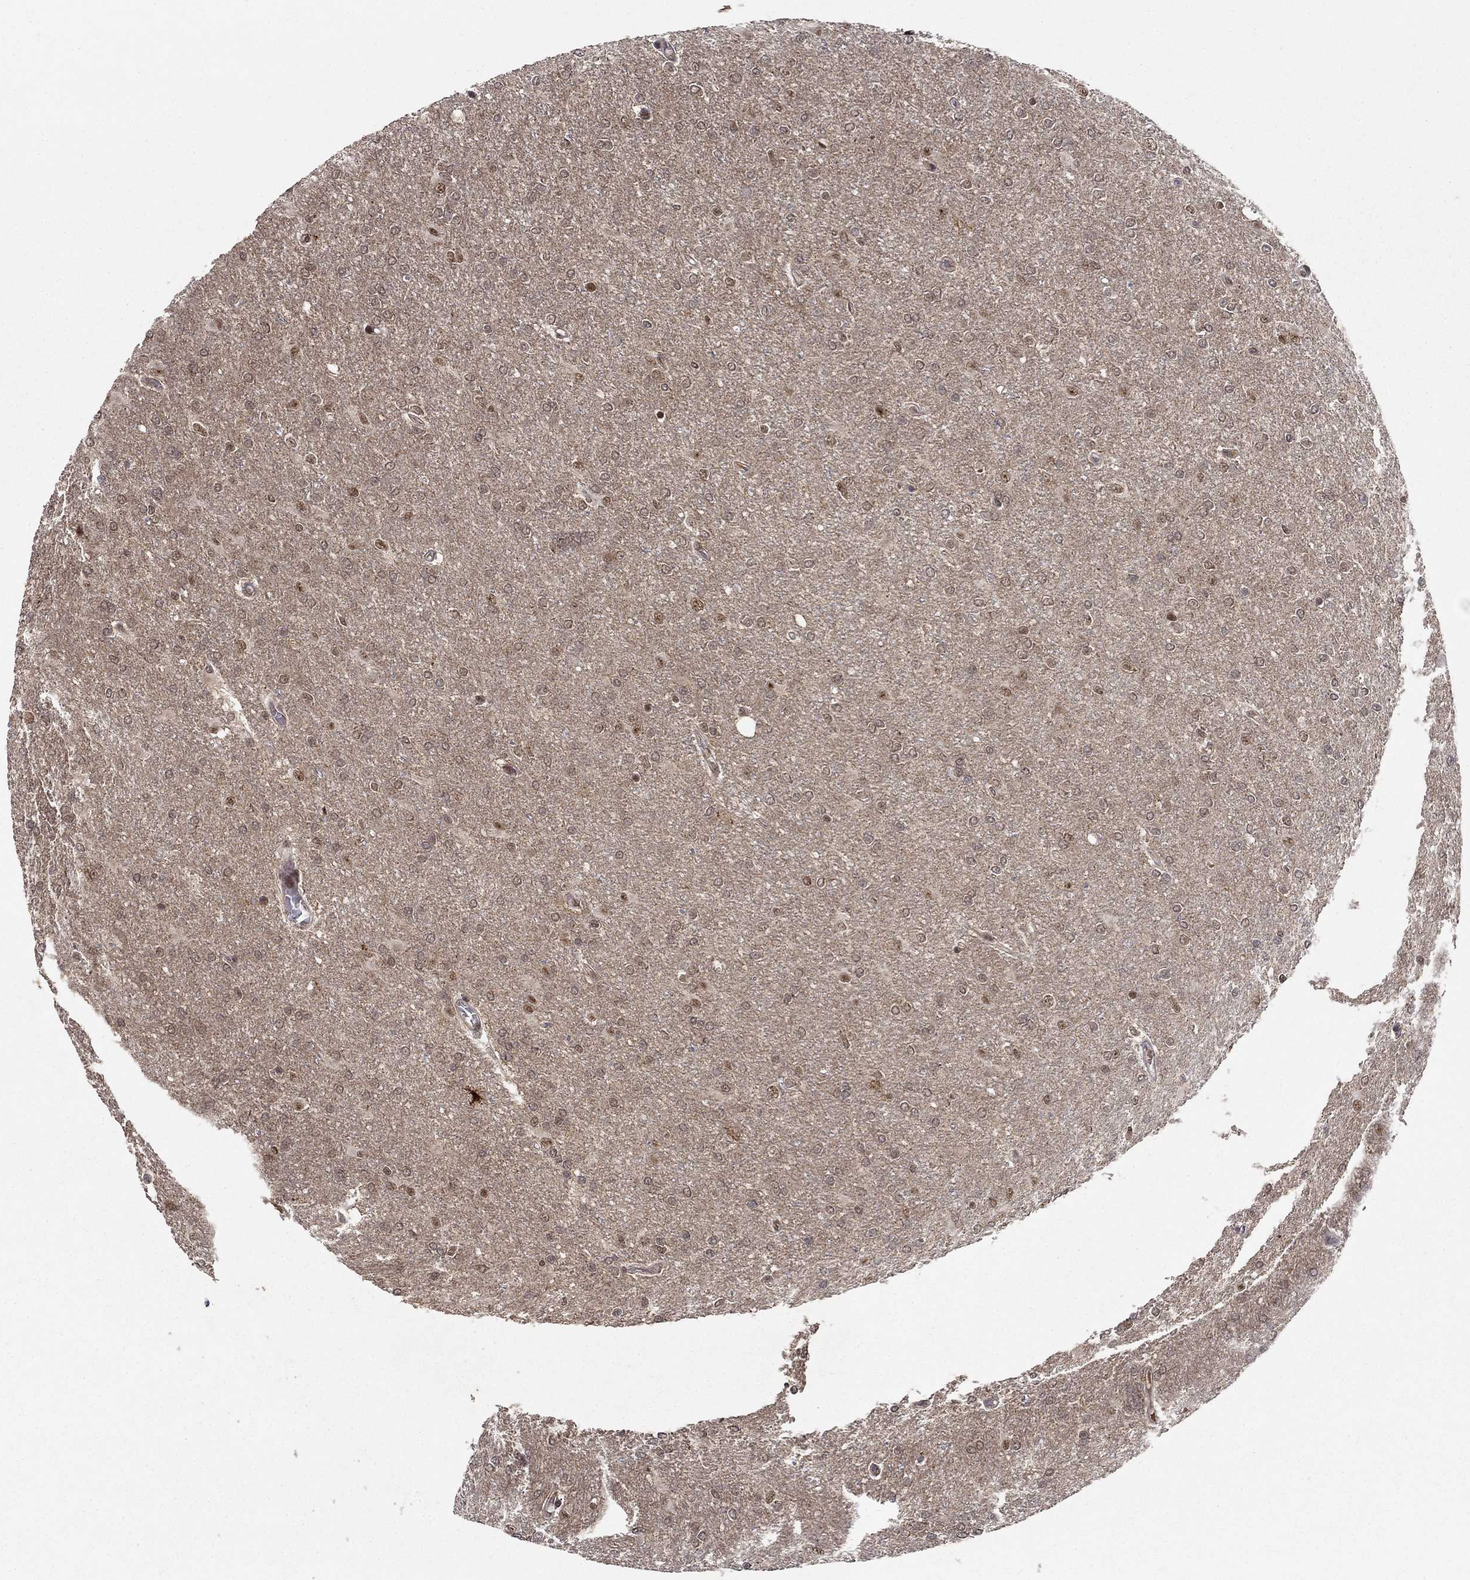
{"staining": {"intensity": "moderate", "quantity": "<25%", "location": "nuclear"}, "tissue": "glioma", "cell_type": "Tumor cells", "image_type": "cancer", "snomed": [{"axis": "morphology", "description": "Glioma, malignant, High grade"}, {"axis": "topography", "description": "Cerebral cortex"}], "caption": "Protein analysis of high-grade glioma (malignant) tissue exhibits moderate nuclear expression in approximately <25% of tumor cells.", "gene": "CDCA7L", "patient": {"sex": "male", "age": 70}}